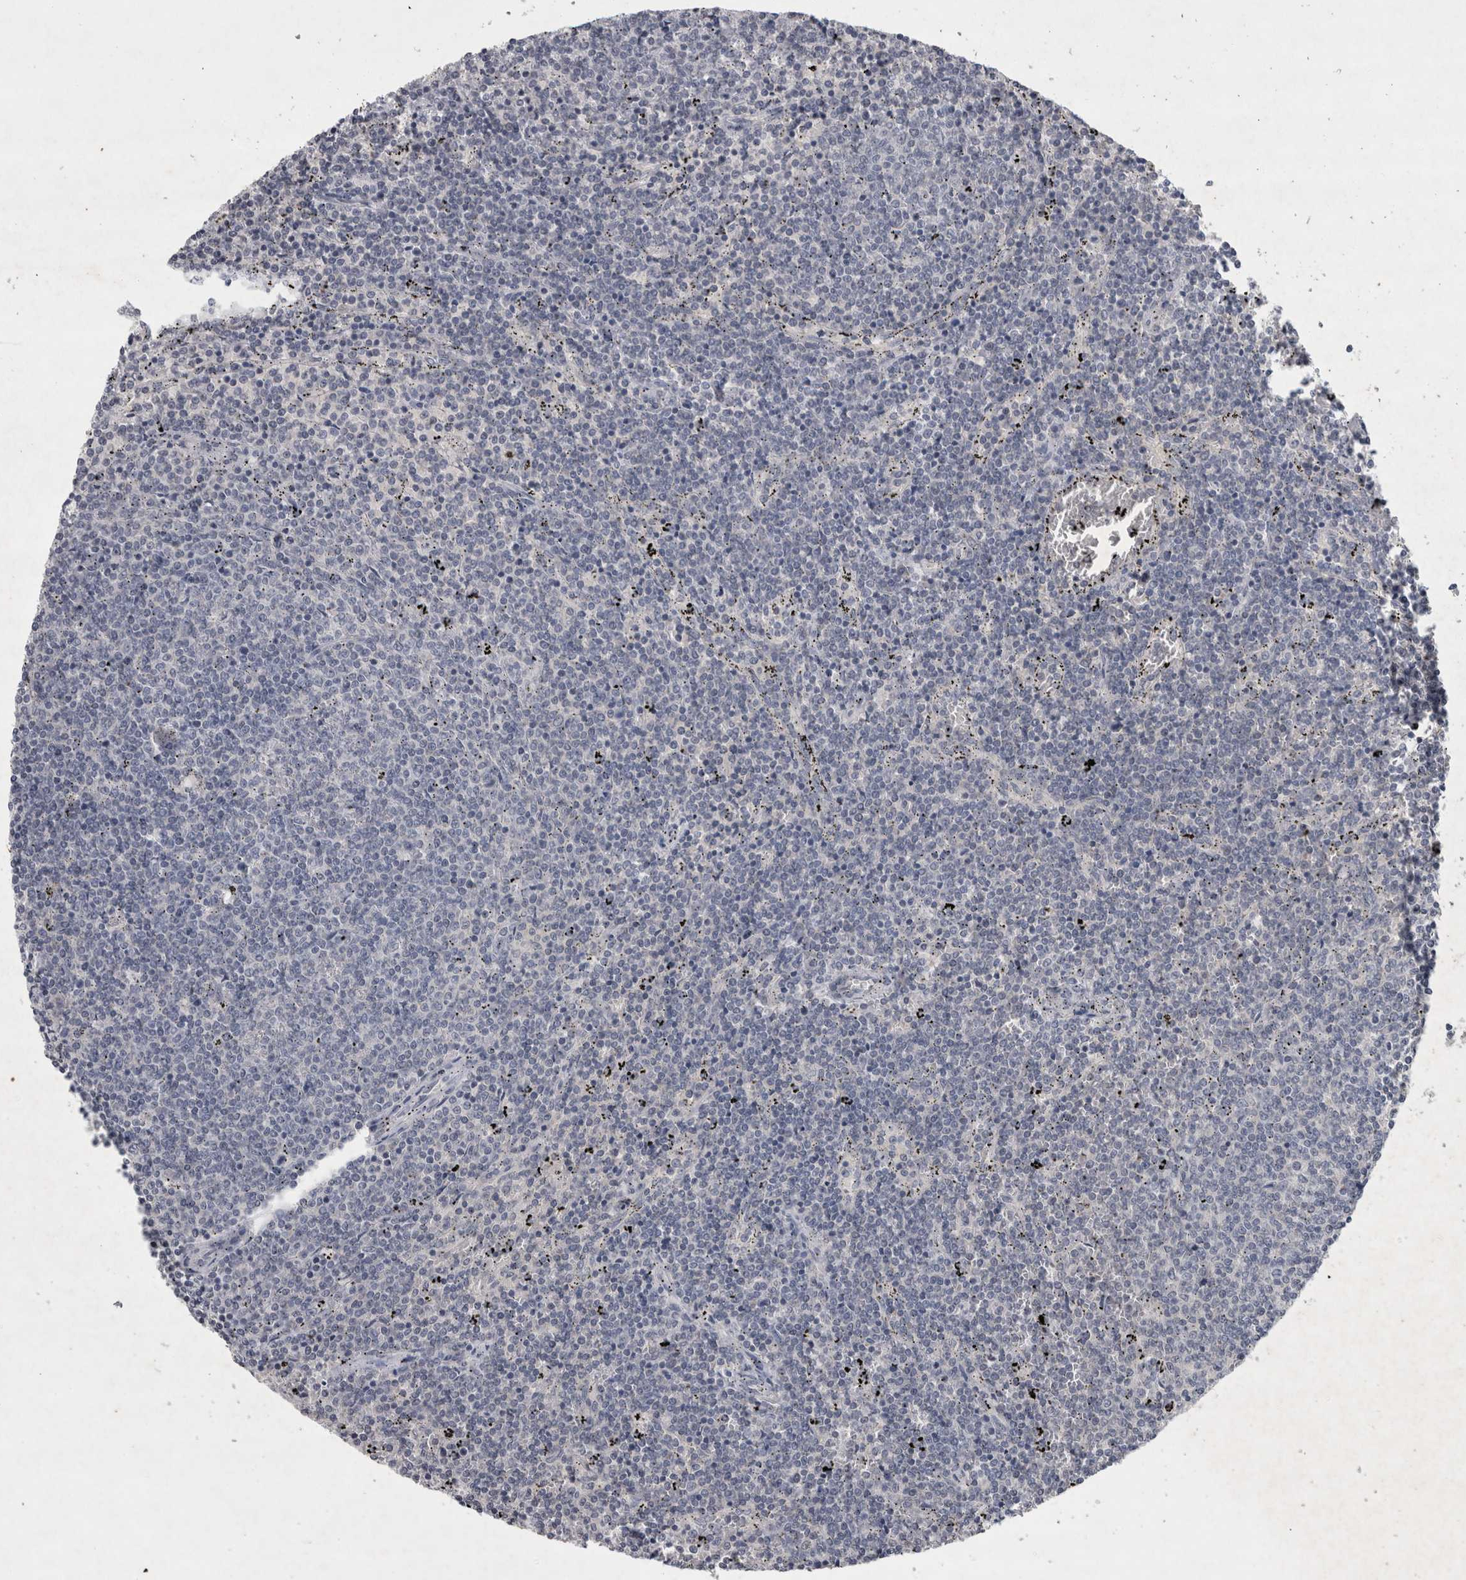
{"staining": {"intensity": "negative", "quantity": "none", "location": "none"}, "tissue": "lymphoma", "cell_type": "Tumor cells", "image_type": "cancer", "snomed": [{"axis": "morphology", "description": "Malignant lymphoma, non-Hodgkin's type, Low grade"}, {"axis": "topography", "description": "Spleen"}], "caption": "This is an immunohistochemistry (IHC) histopathology image of human lymphoma. There is no staining in tumor cells.", "gene": "WNT7A", "patient": {"sex": "female", "age": 50}}